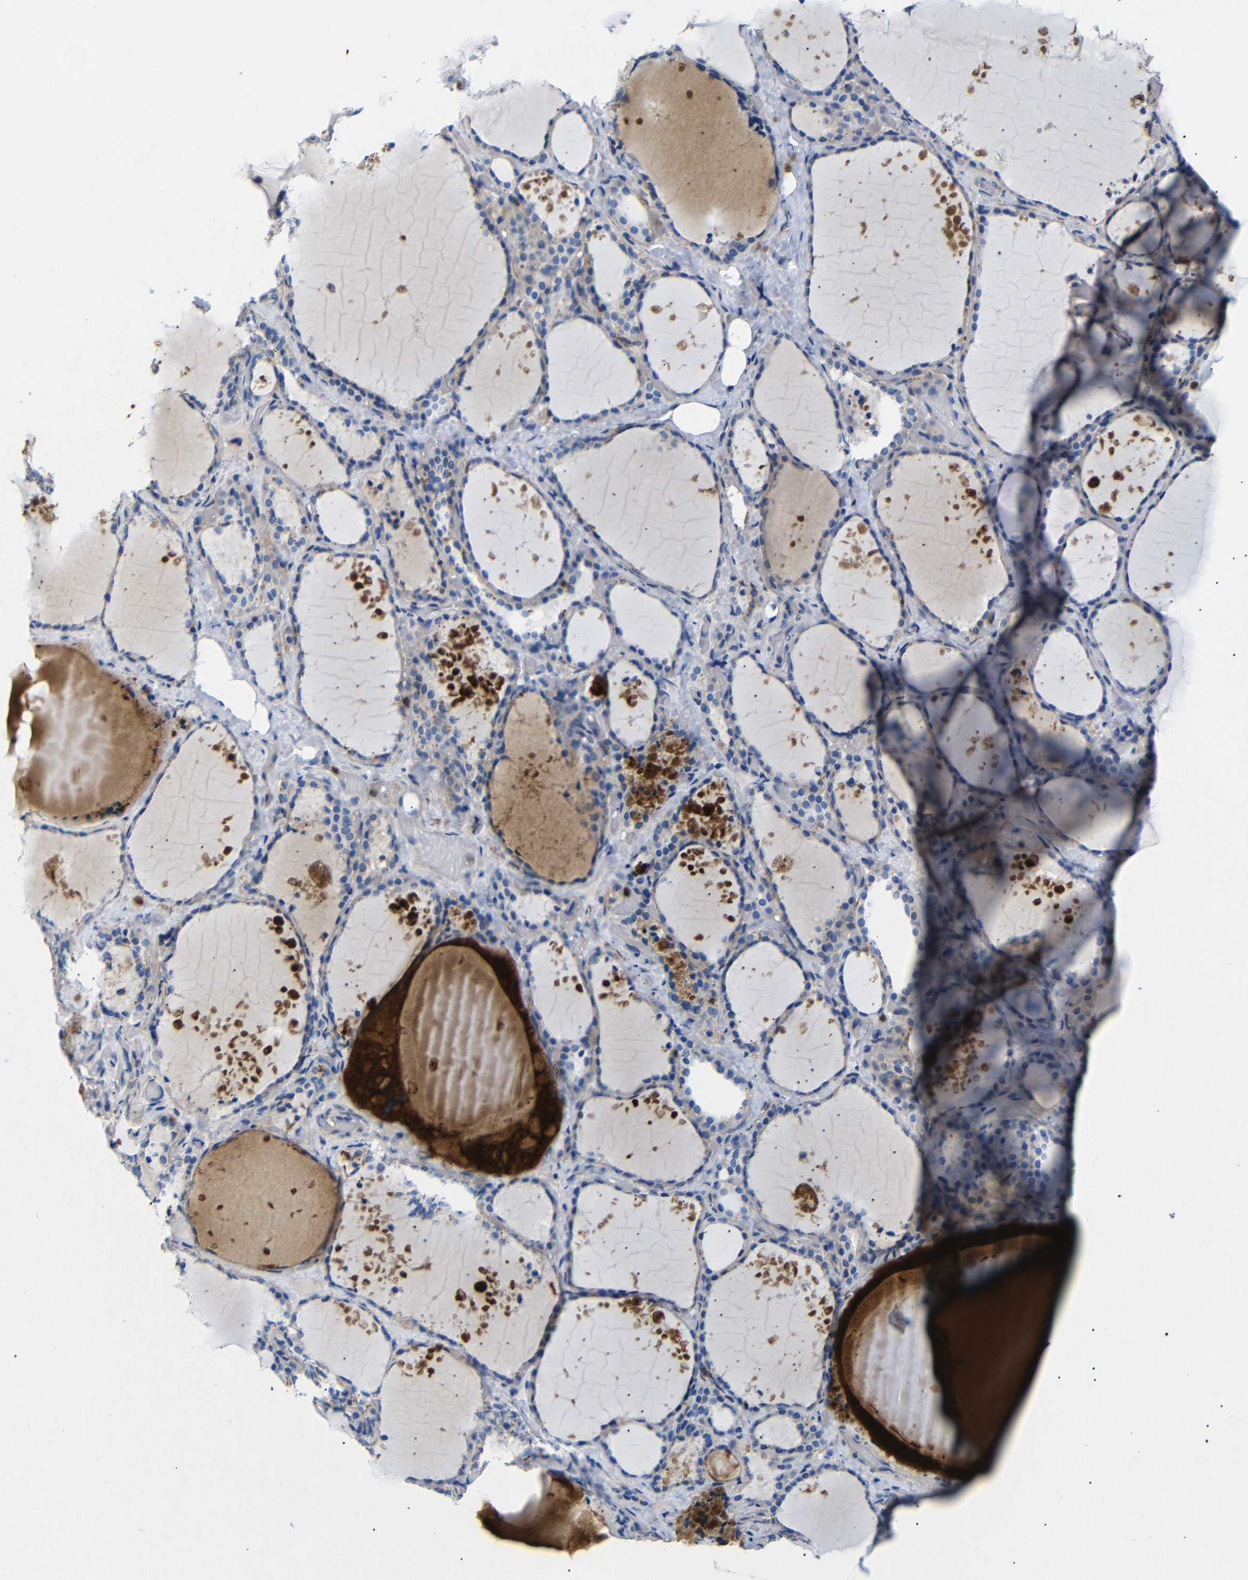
{"staining": {"intensity": "negative", "quantity": "none", "location": "none"}, "tissue": "thyroid gland", "cell_type": "Glandular cells", "image_type": "normal", "snomed": [{"axis": "morphology", "description": "Normal tissue, NOS"}, {"axis": "topography", "description": "Thyroid gland"}], "caption": "Thyroid gland was stained to show a protein in brown. There is no significant staining in glandular cells. (Stains: DAB (3,3'-diaminobenzidine) immunohistochemistry with hematoxylin counter stain, Microscopy: brightfield microscopy at high magnification).", "gene": "SDCBP", "patient": {"sex": "female", "age": 44}}